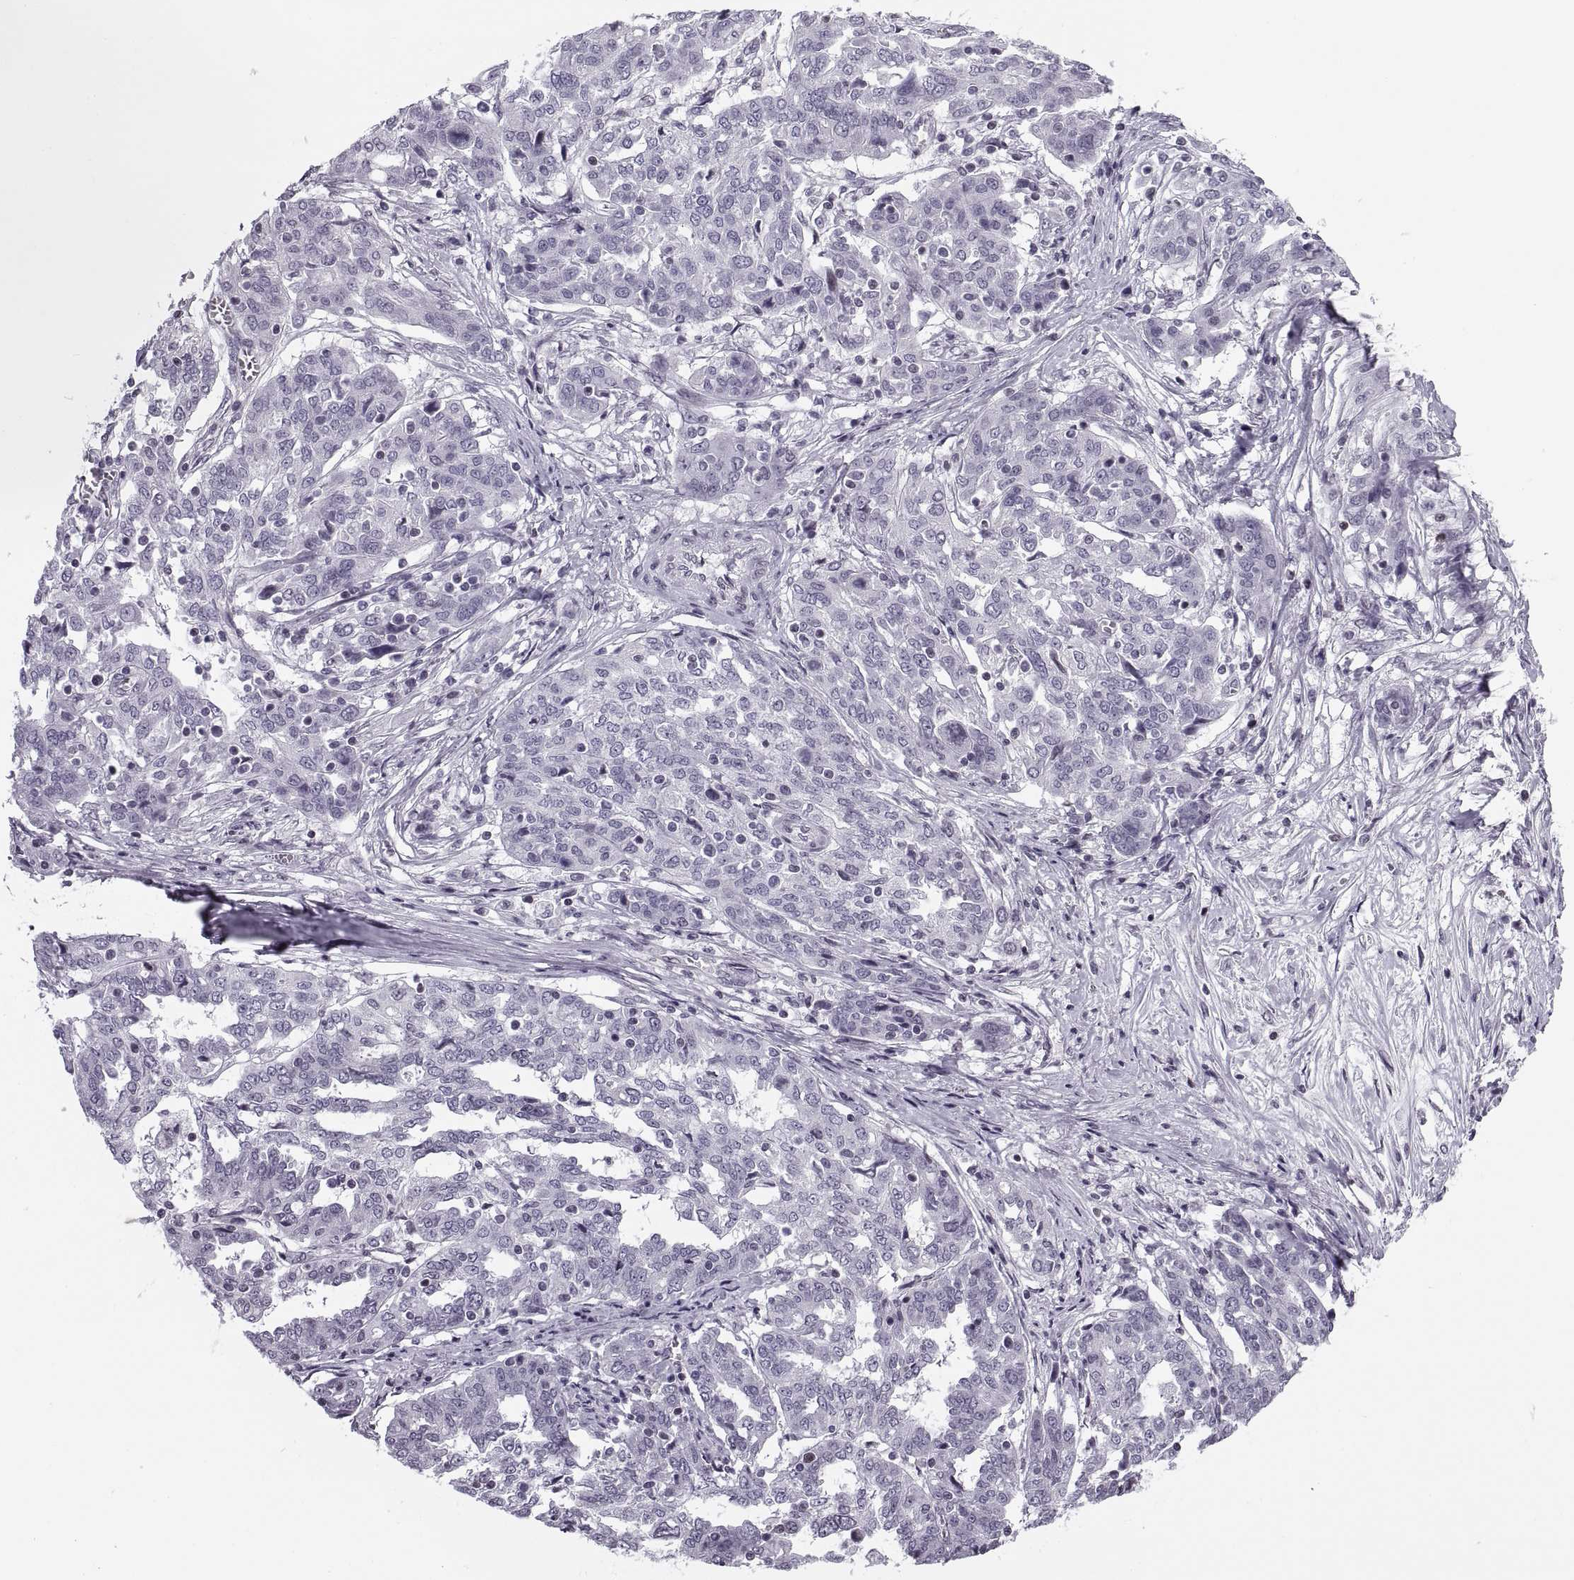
{"staining": {"intensity": "negative", "quantity": "none", "location": "none"}, "tissue": "ovarian cancer", "cell_type": "Tumor cells", "image_type": "cancer", "snomed": [{"axis": "morphology", "description": "Cystadenocarcinoma, serous, NOS"}, {"axis": "topography", "description": "Ovary"}], "caption": "Tumor cells show no significant staining in ovarian cancer. The staining was performed using DAB to visualize the protein expression in brown, while the nuclei were stained in blue with hematoxylin (Magnification: 20x).", "gene": "H1-8", "patient": {"sex": "female", "age": 67}}